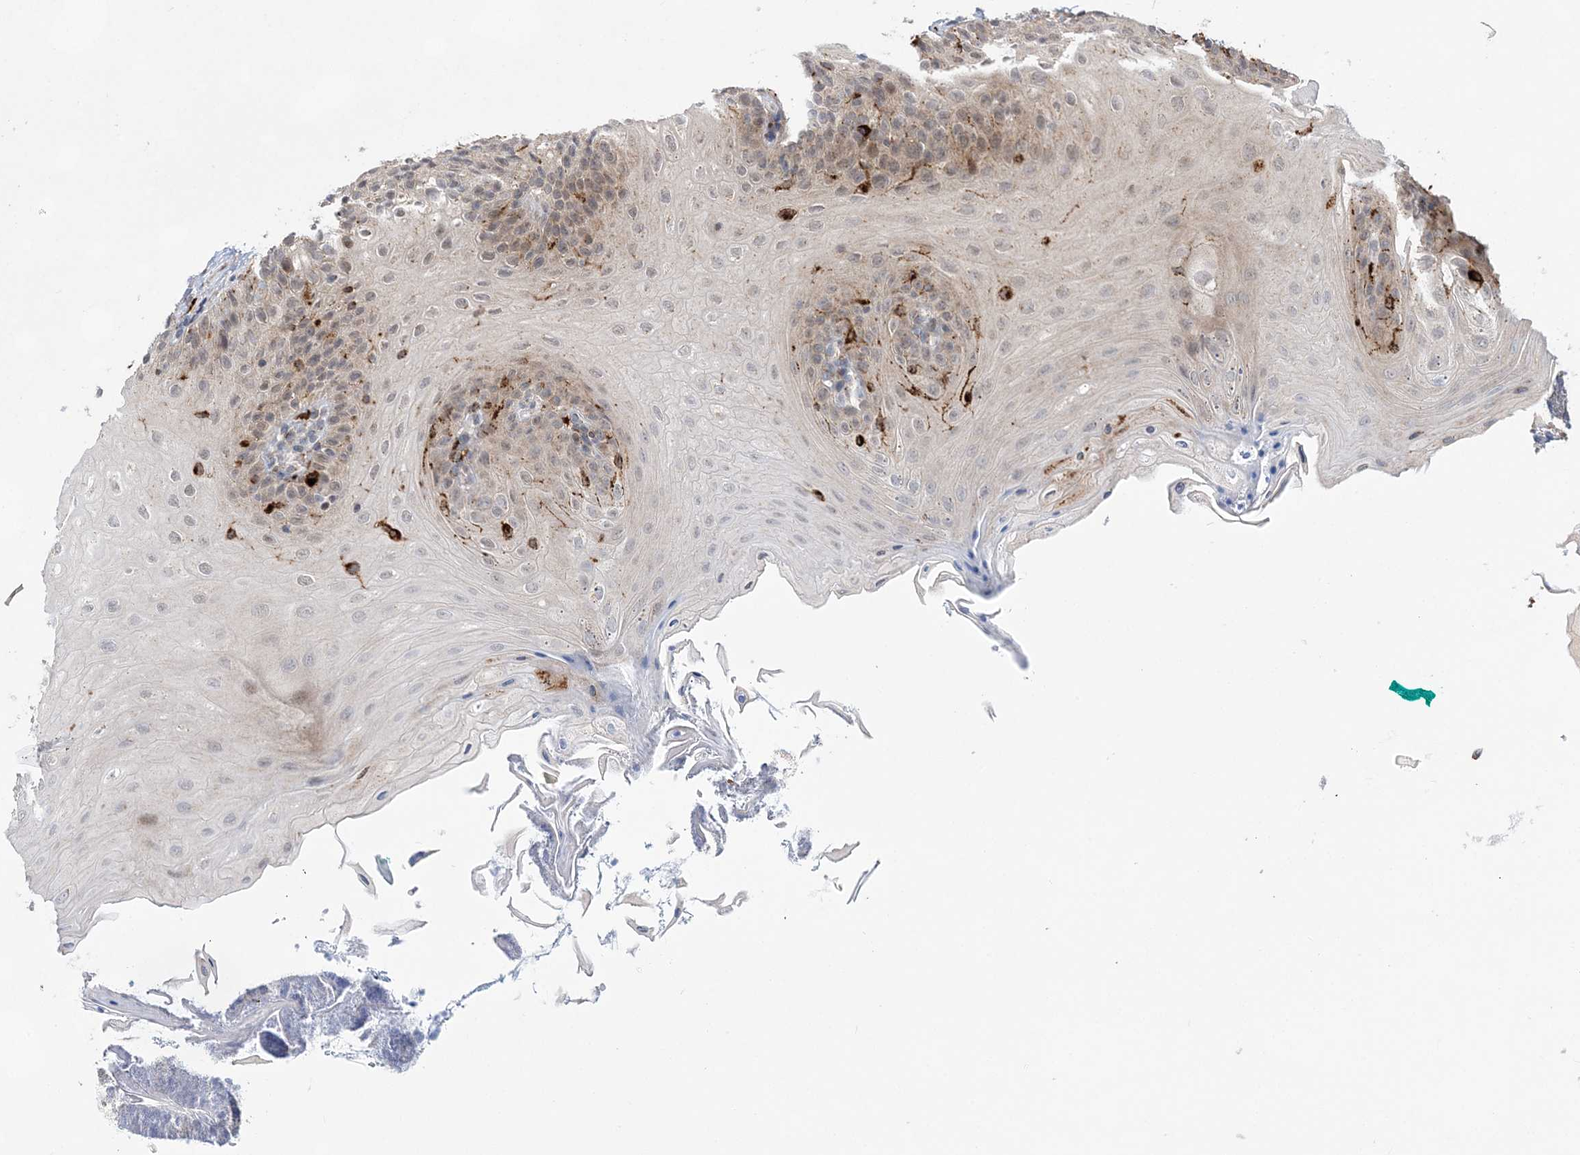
{"staining": {"intensity": "weak", "quantity": "<25%", "location": "cytoplasmic/membranous"}, "tissue": "oral mucosa", "cell_type": "Squamous epithelial cells", "image_type": "normal", "snomed": [{"axis": "morphology", "description": "Normal tissue, NOS"}, {"axis": "topography", "description": "Oral tissue"}], "caption": "IHC histopathology image of benign human oral mucosa stained for a protein (brown), which exhibits no staining in squamous epithelial cells. Nuclei are stained in blue.", "gene": "ANAPC15", "patient": {"sex": "female", "age": 68}}